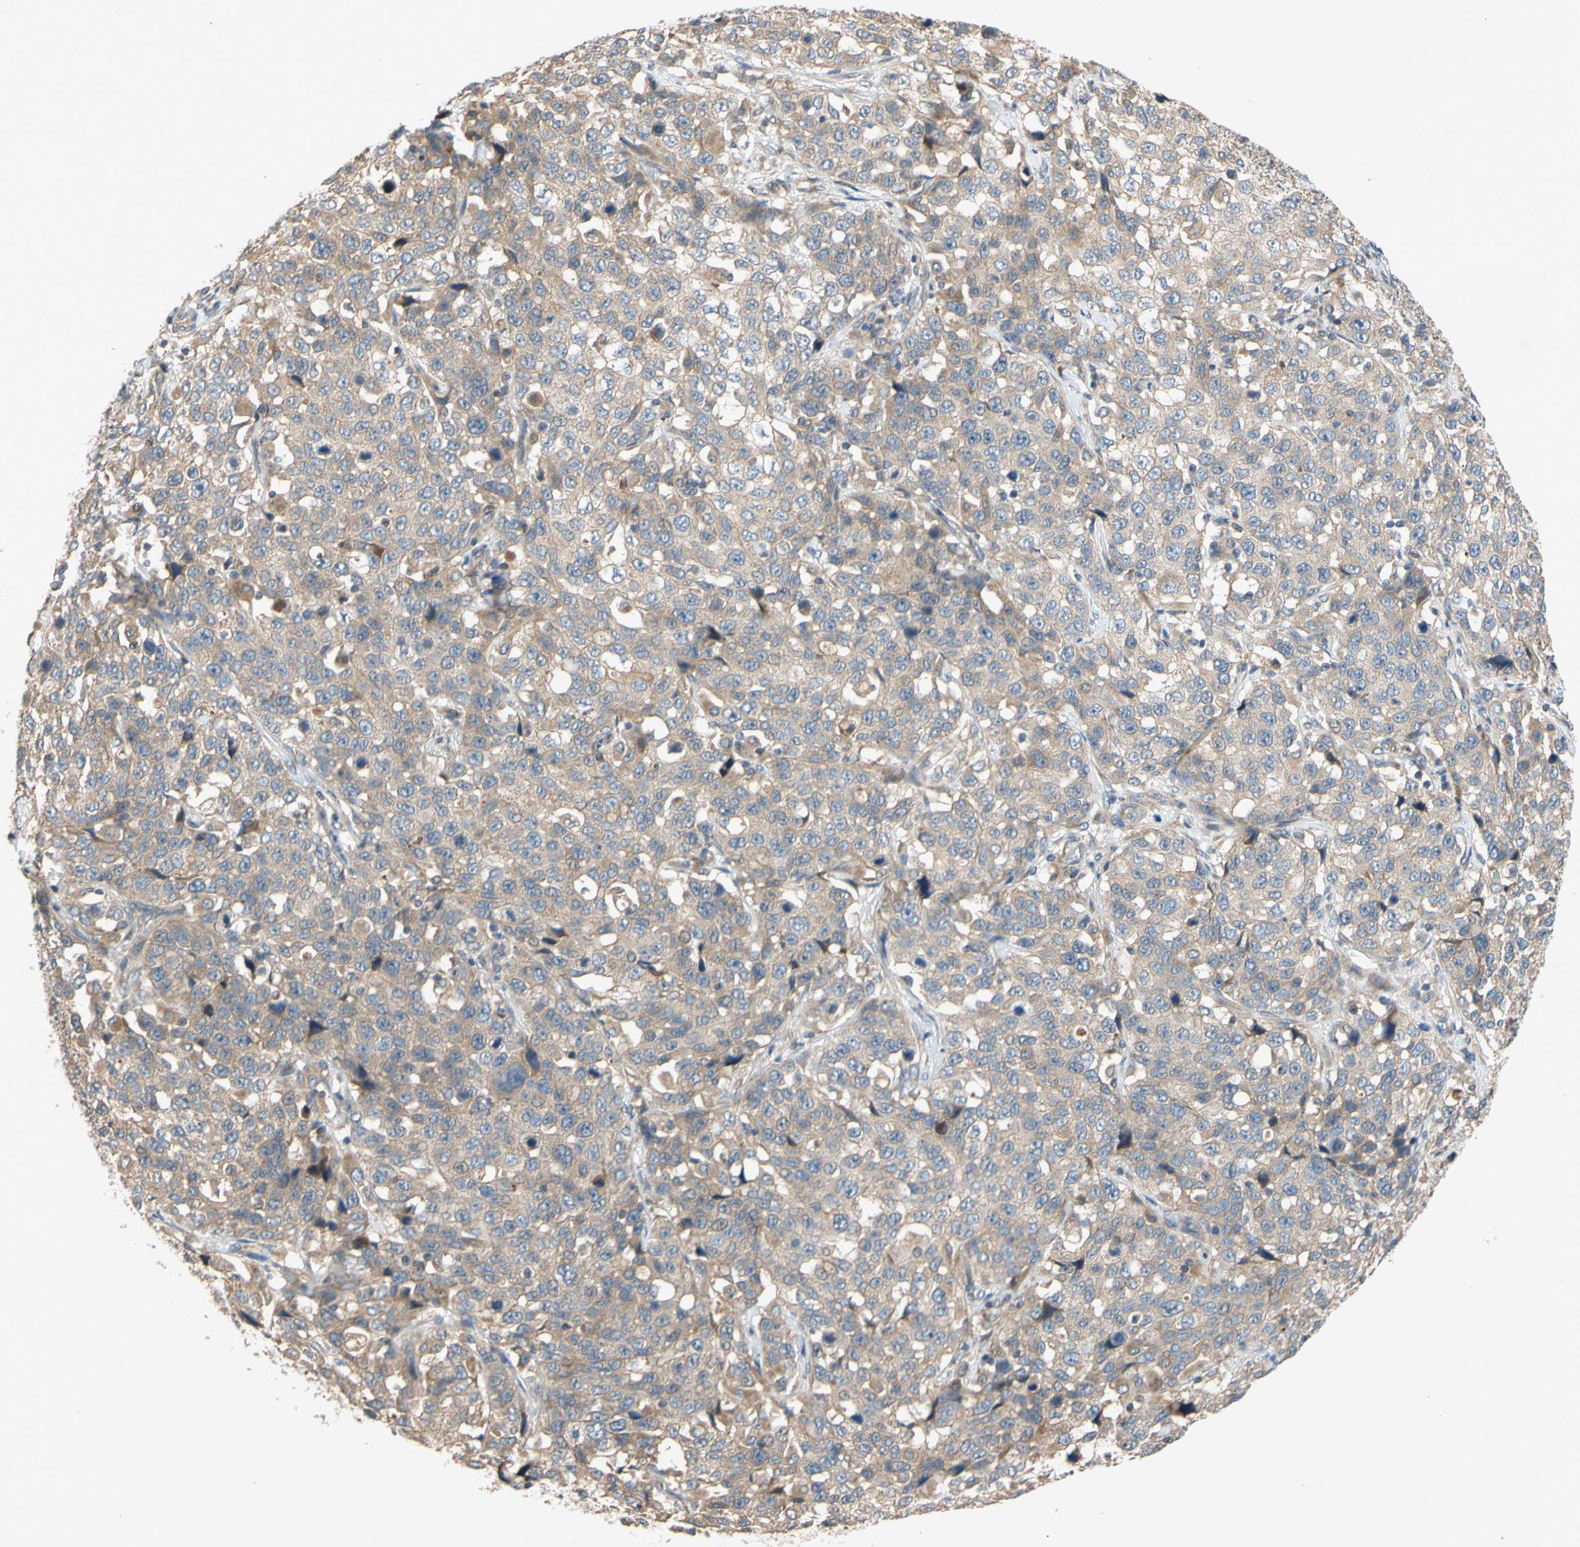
{"staining": {"intensity": "moderate", "quantity": ">75%", "location": "cytoplasmic/membranous"}, "tissue": "stomach cancer", "cell_type": "Tumor cells", "image_type": "cancer", "snomed": [{"axis": "morphology", "description": "Normal tissue, NOS"}, {"axis": "morphology", "description": "Adenocarcinoma, NOS"}, {"axis": "topography", "description": "Stomach"}], "caption": "DAB immunohistochemical staining of stomach cancer shows moderate cytoplasmic/membranous protein expression in about >75% of tumor cells. Nuclei are stained in blue.", "gene": "MBTPS2", "patient": {"sex": "male", "age": 48}}